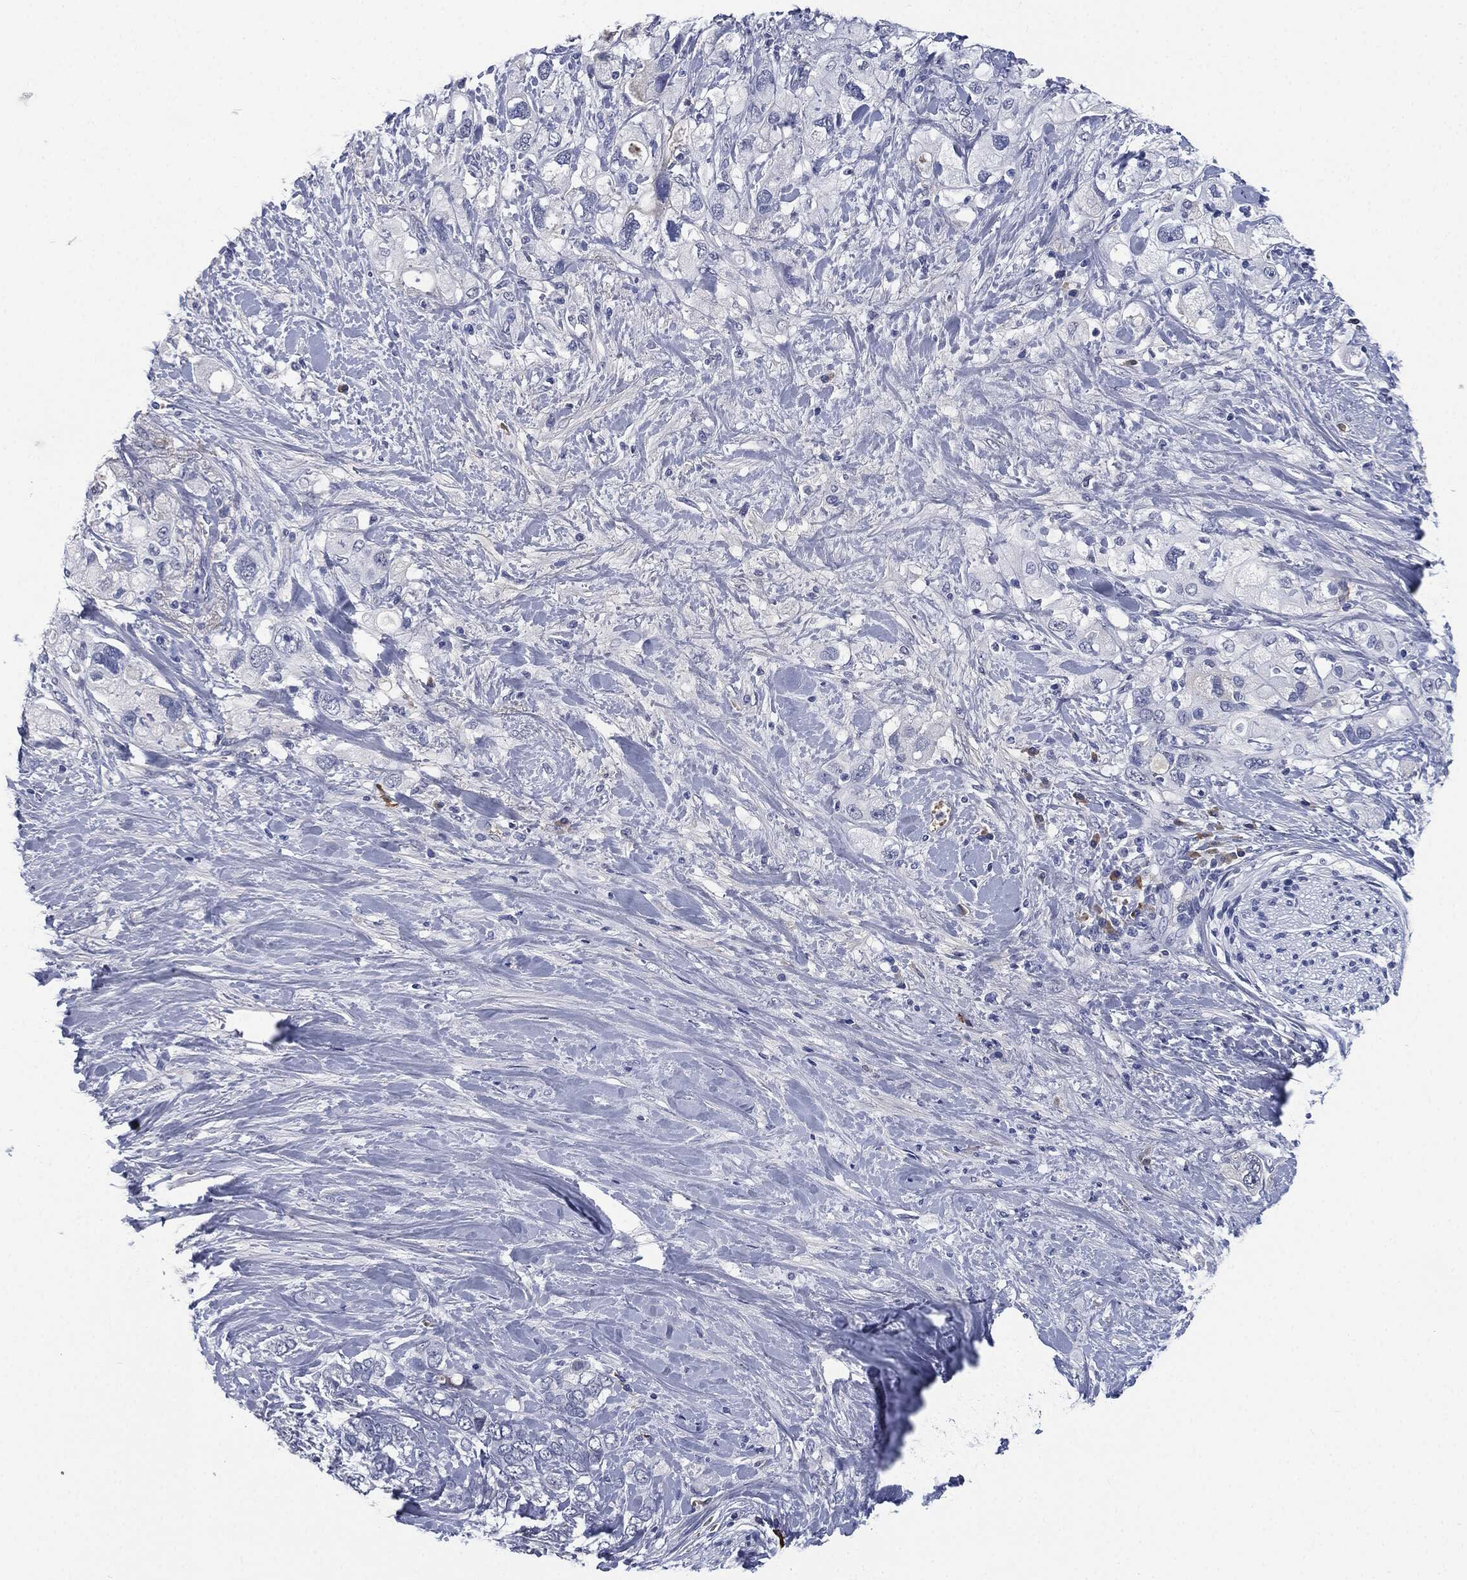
{"staining": {"intensity": "negative", "quantity": "none", "location": "none"}, "tissue": "pancreatic cancer", "cell_type": "Tumor cells", "image_type": "cancer", "snomed": [{"axis": "morphology", "description": "Adenocarcinoma, NOS"}, {"axis": "topography", "description": "Pancreas"}], "caption": "Pancreatic cancer stained for a protein using immunohistochemistry demonstrates no staining tumor cells.", "gene": "SIGLEC7", "patient": {"sex": "female", "age": 56}}